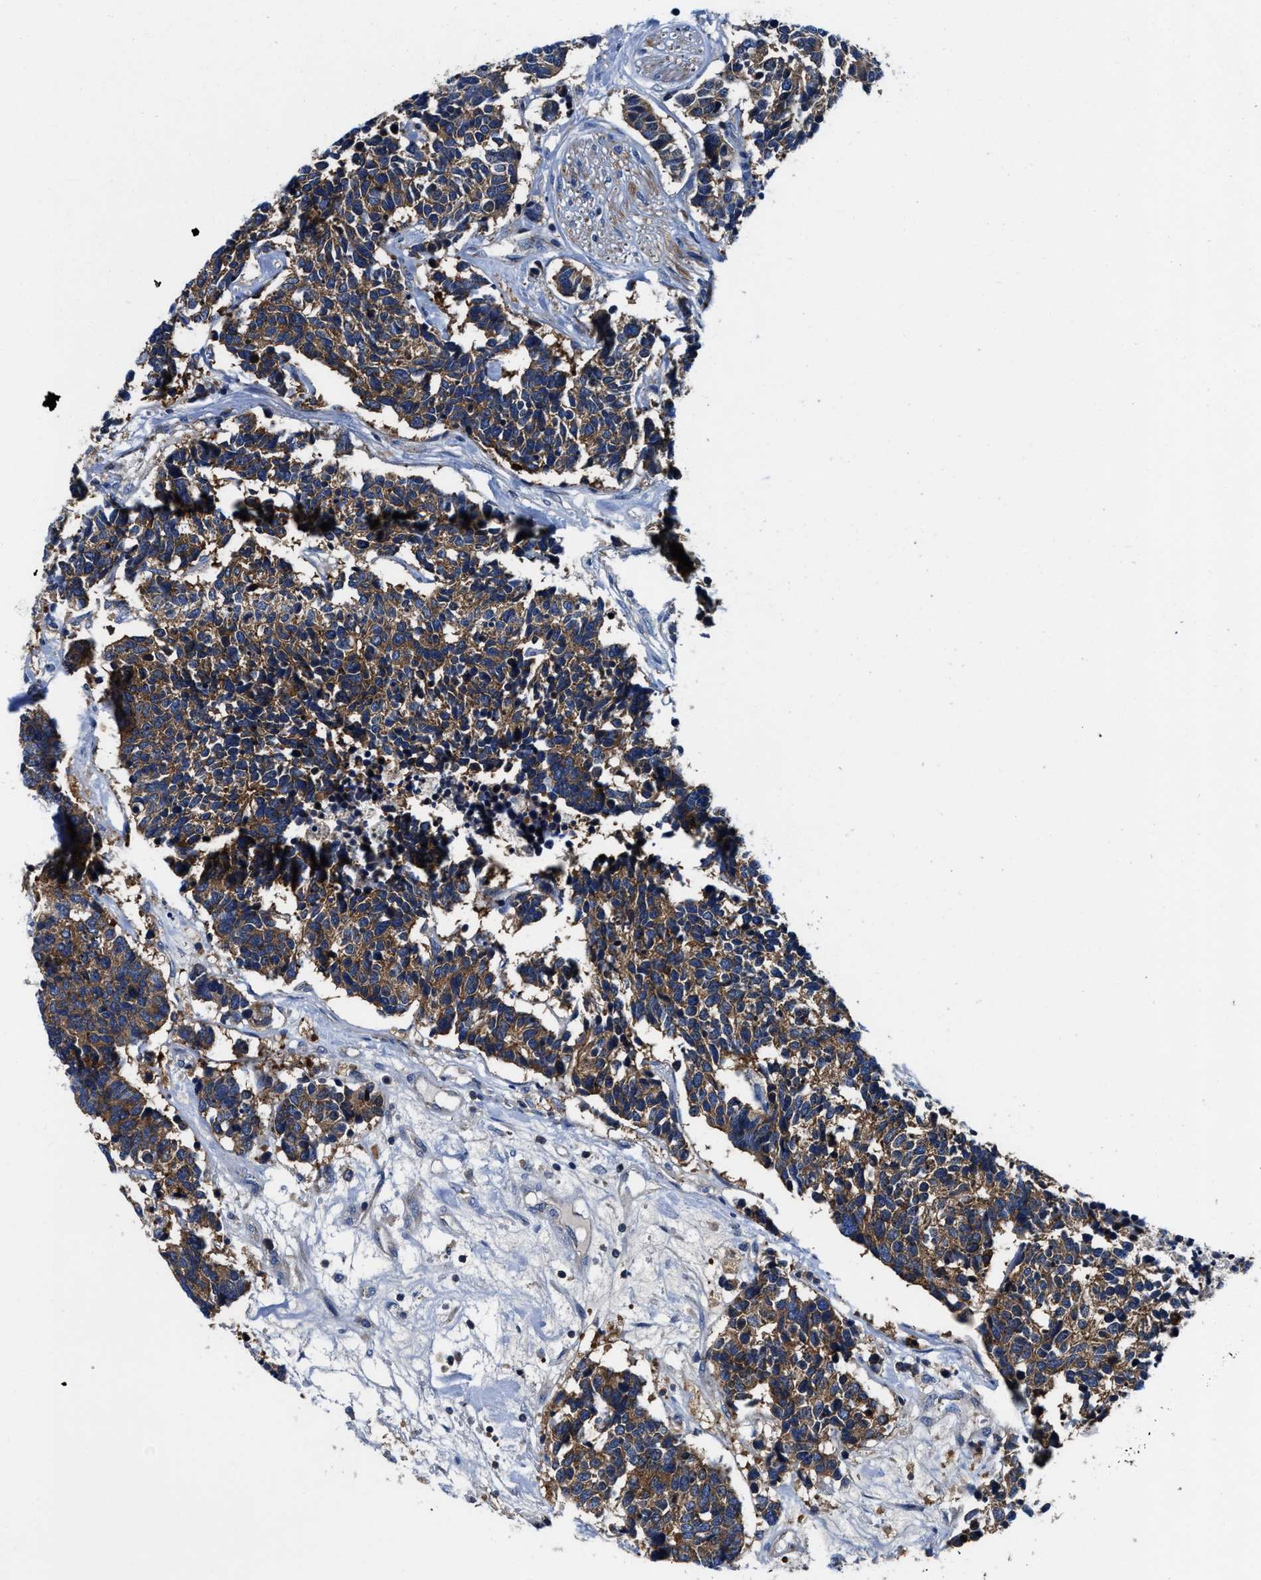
{"staining": {"intensity": "moderate", "quantity": ">75%", "location": "cytoplasmic/membranous"}, "tissue": "carcinoid", "cell_type": "Tumor cells", "image_type": "cancer", "snomed": [{"axis": "morphology", "description": "Carcinoma, NOS"}, {"axis": "morphology", "description": "Carcinoid, malignant, NOS"}, {"axis": "topography", "description": "Urinary bladder"}], "caption": "Carcinoma stained with DAB (3,3'-diaminobenzidine) immunohistochemistry exhibits medium levels of moderate cytoplasmic/membranous staining in about >75% of tumor cells.", "gene": "PHLPP1", "patient": {"sex": "male", "age": 57}}